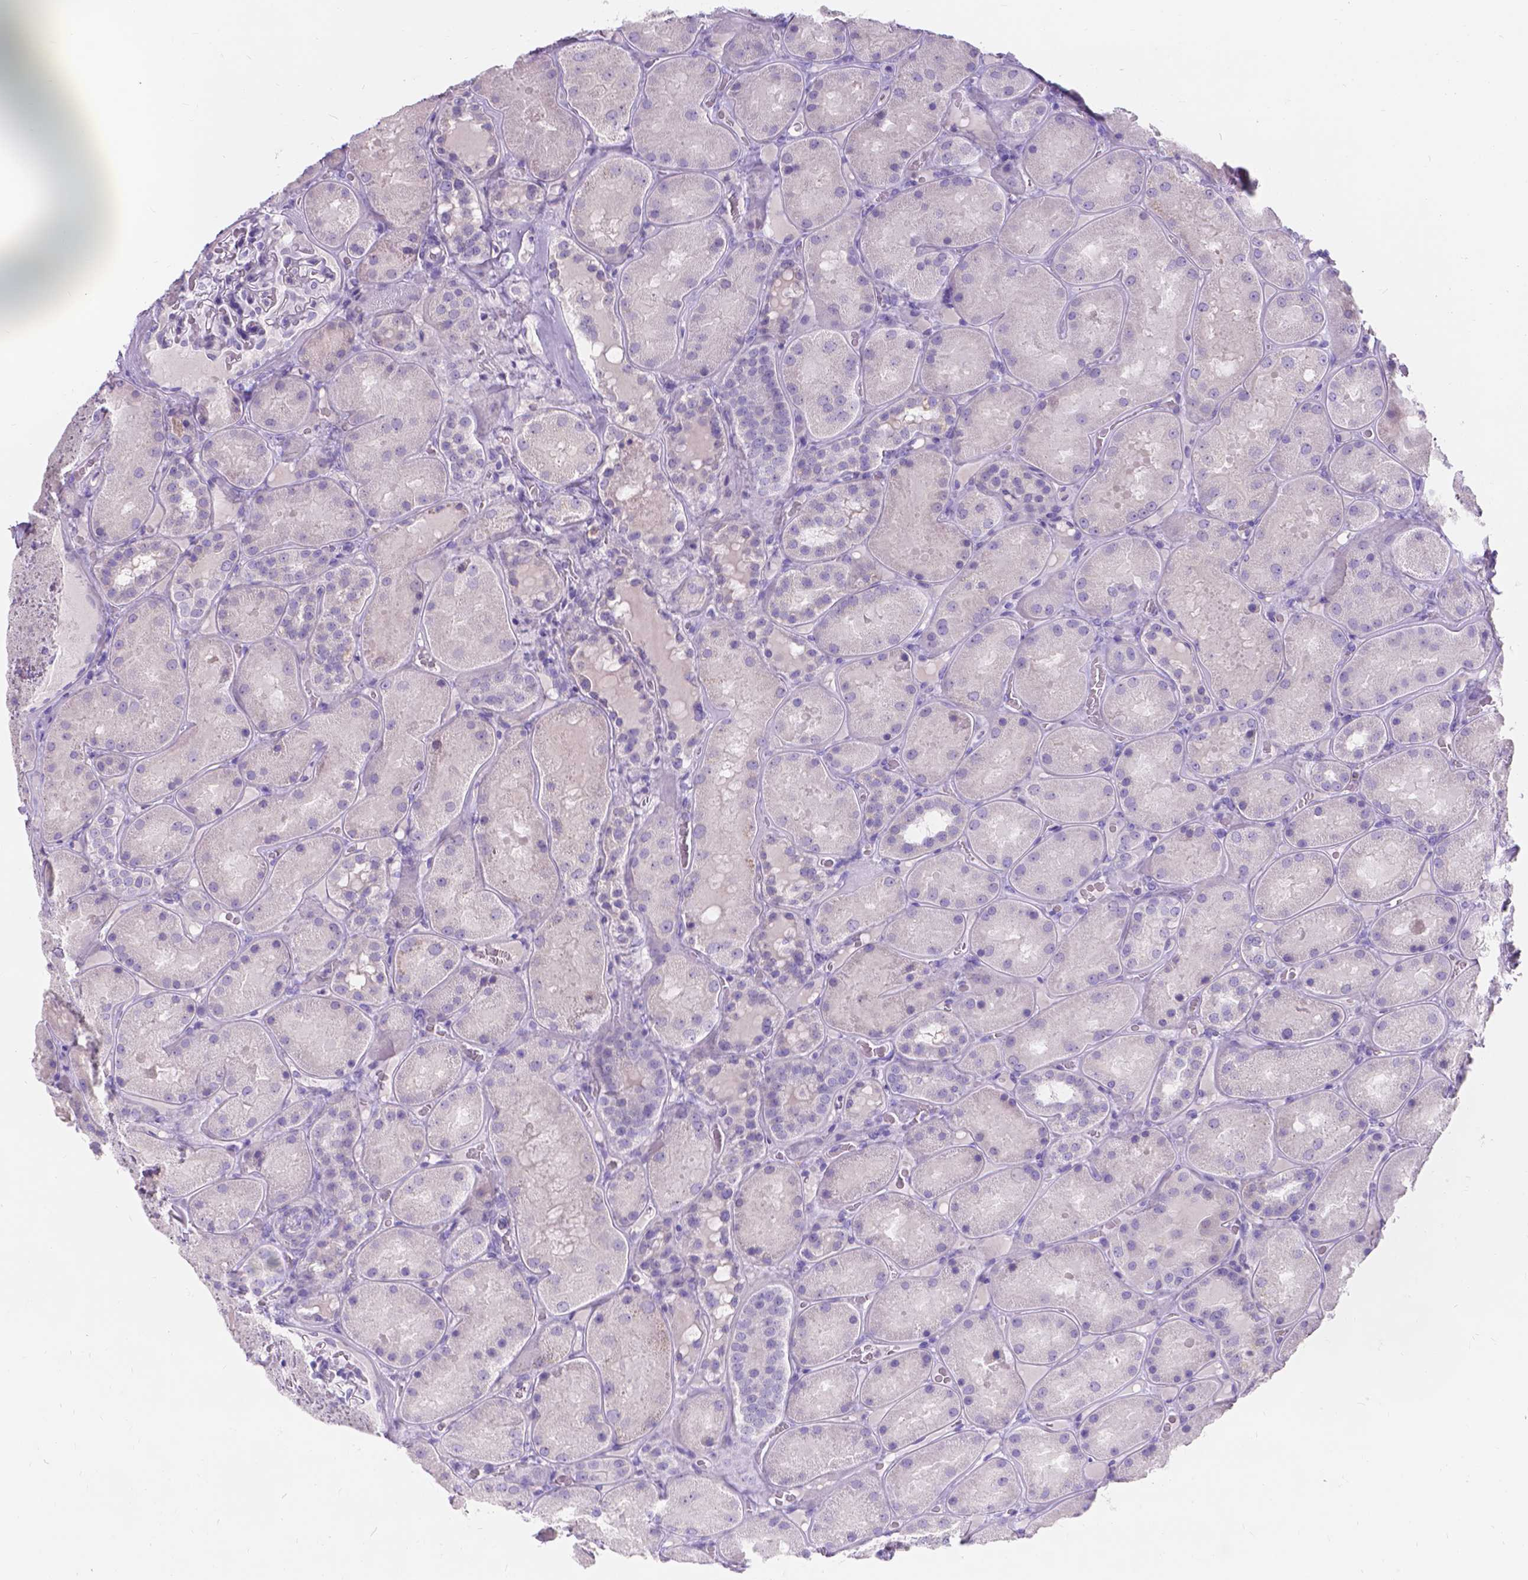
{"staining": {"intensity": "negative", "quantity": "none", "location": "none"}, "tissue": "kidney", "cell_type": "Cells in glomeruli", "image_type": "normal", "snomed": [{"axis": "morphology", "description": "Normal tissue, NOS"}, {"axis": "topography", "description": "Kidney"}], "caption": "This is a image of IHC staining of unremarkable kidney, which shows no expression in cells in glomeruli.", "gene": "GNRHR", "patient": {"sex": "male", "age": 73}}